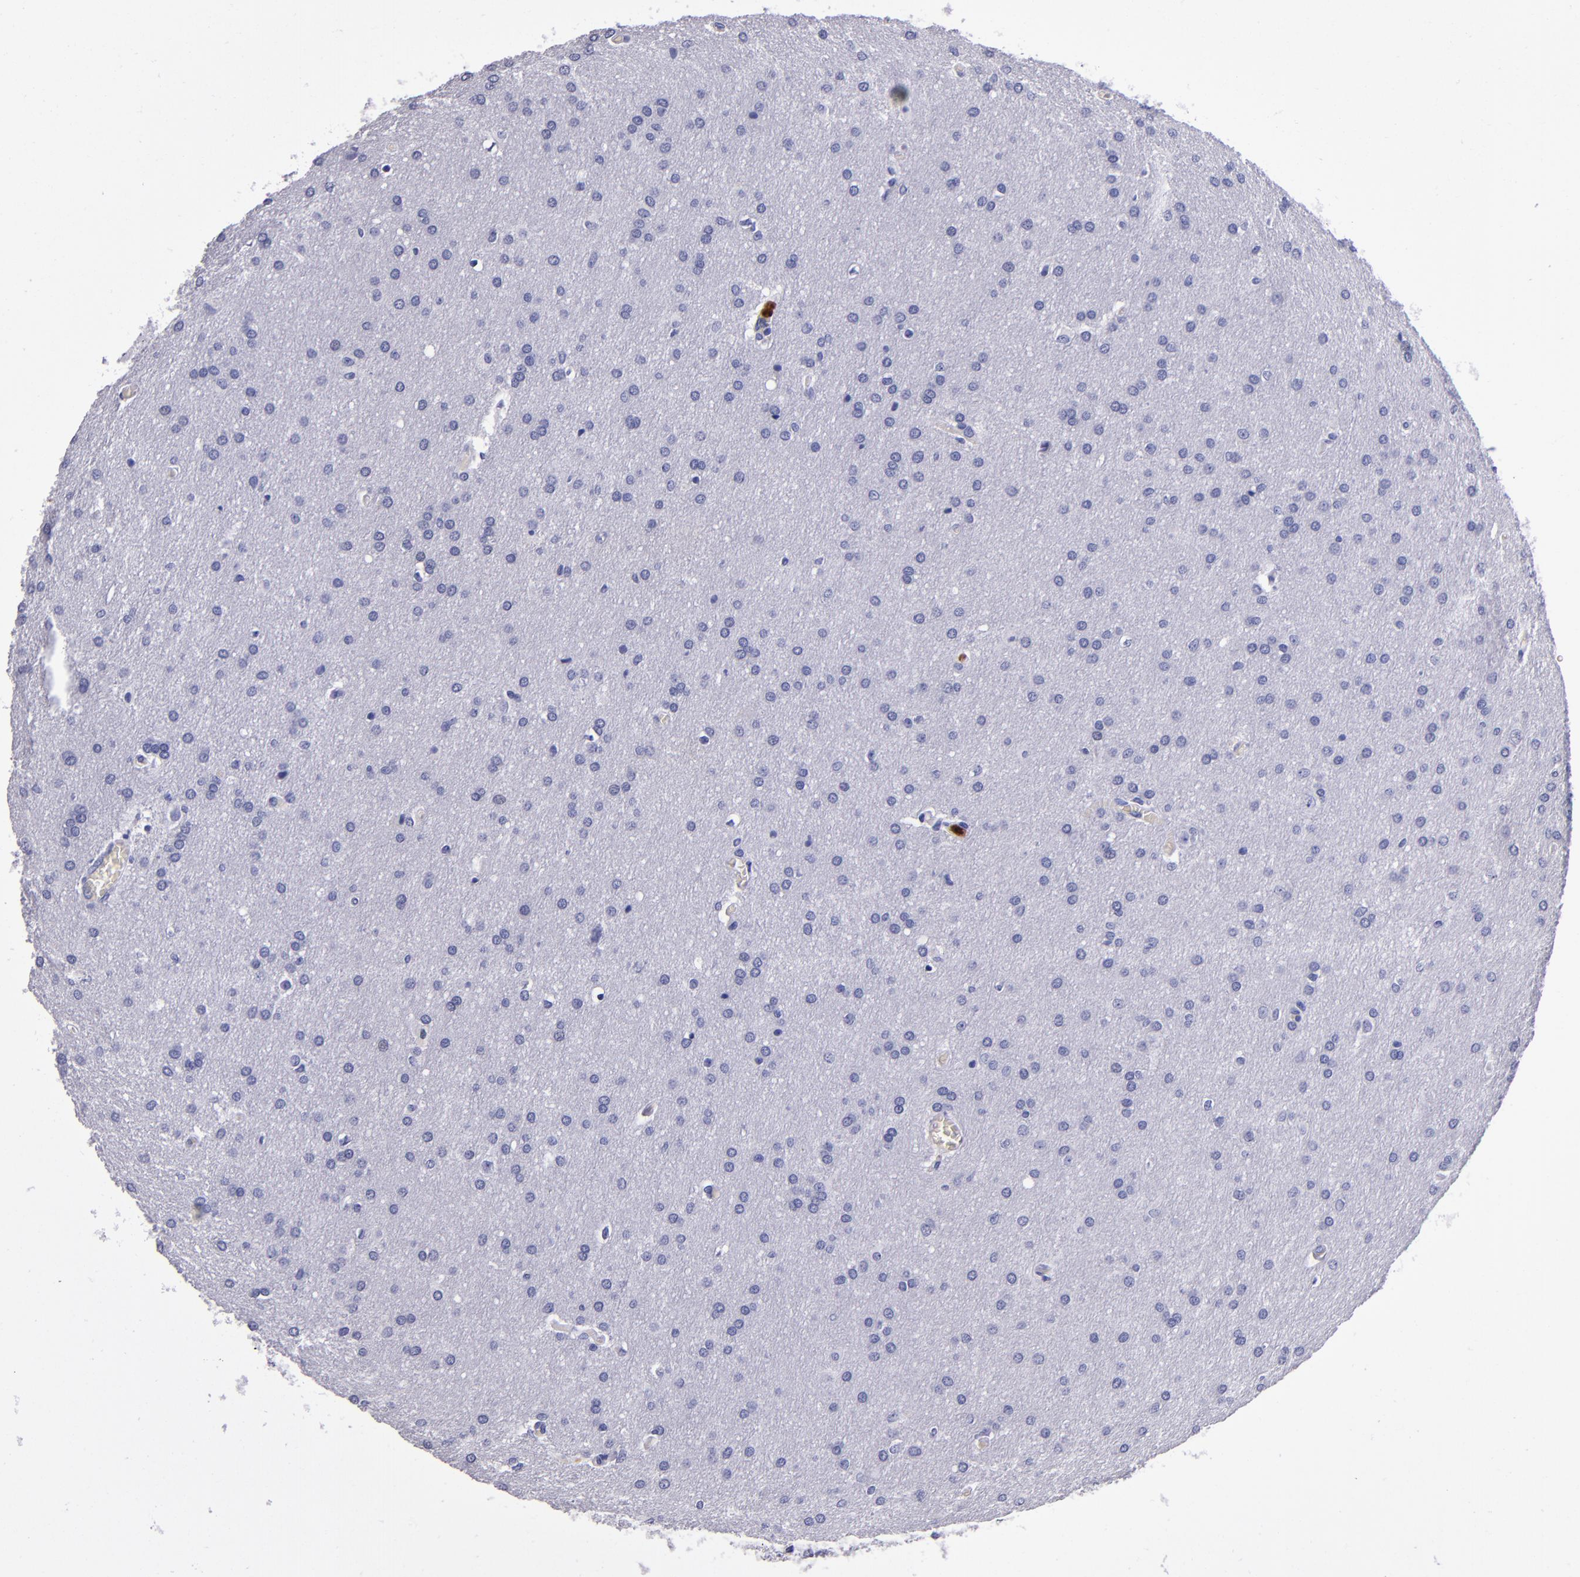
{"staining": {"intensity": "negative", "quantity": "none", "location": "none"}, "tissue": "glioma", "cell_type": "Tumor cells", "image_type": "cancer", "snomed": [{"axis": "morphology", "description": "Glioma, malignant, Low grade"}, {"axis": "topography", "description": "Brain"}], "caption": "Immunohistochemical staining of human glioma displays no significant expression in tumor cells.", "gene": "S100A8", "patient": {"sex": "female", "age": 32}}